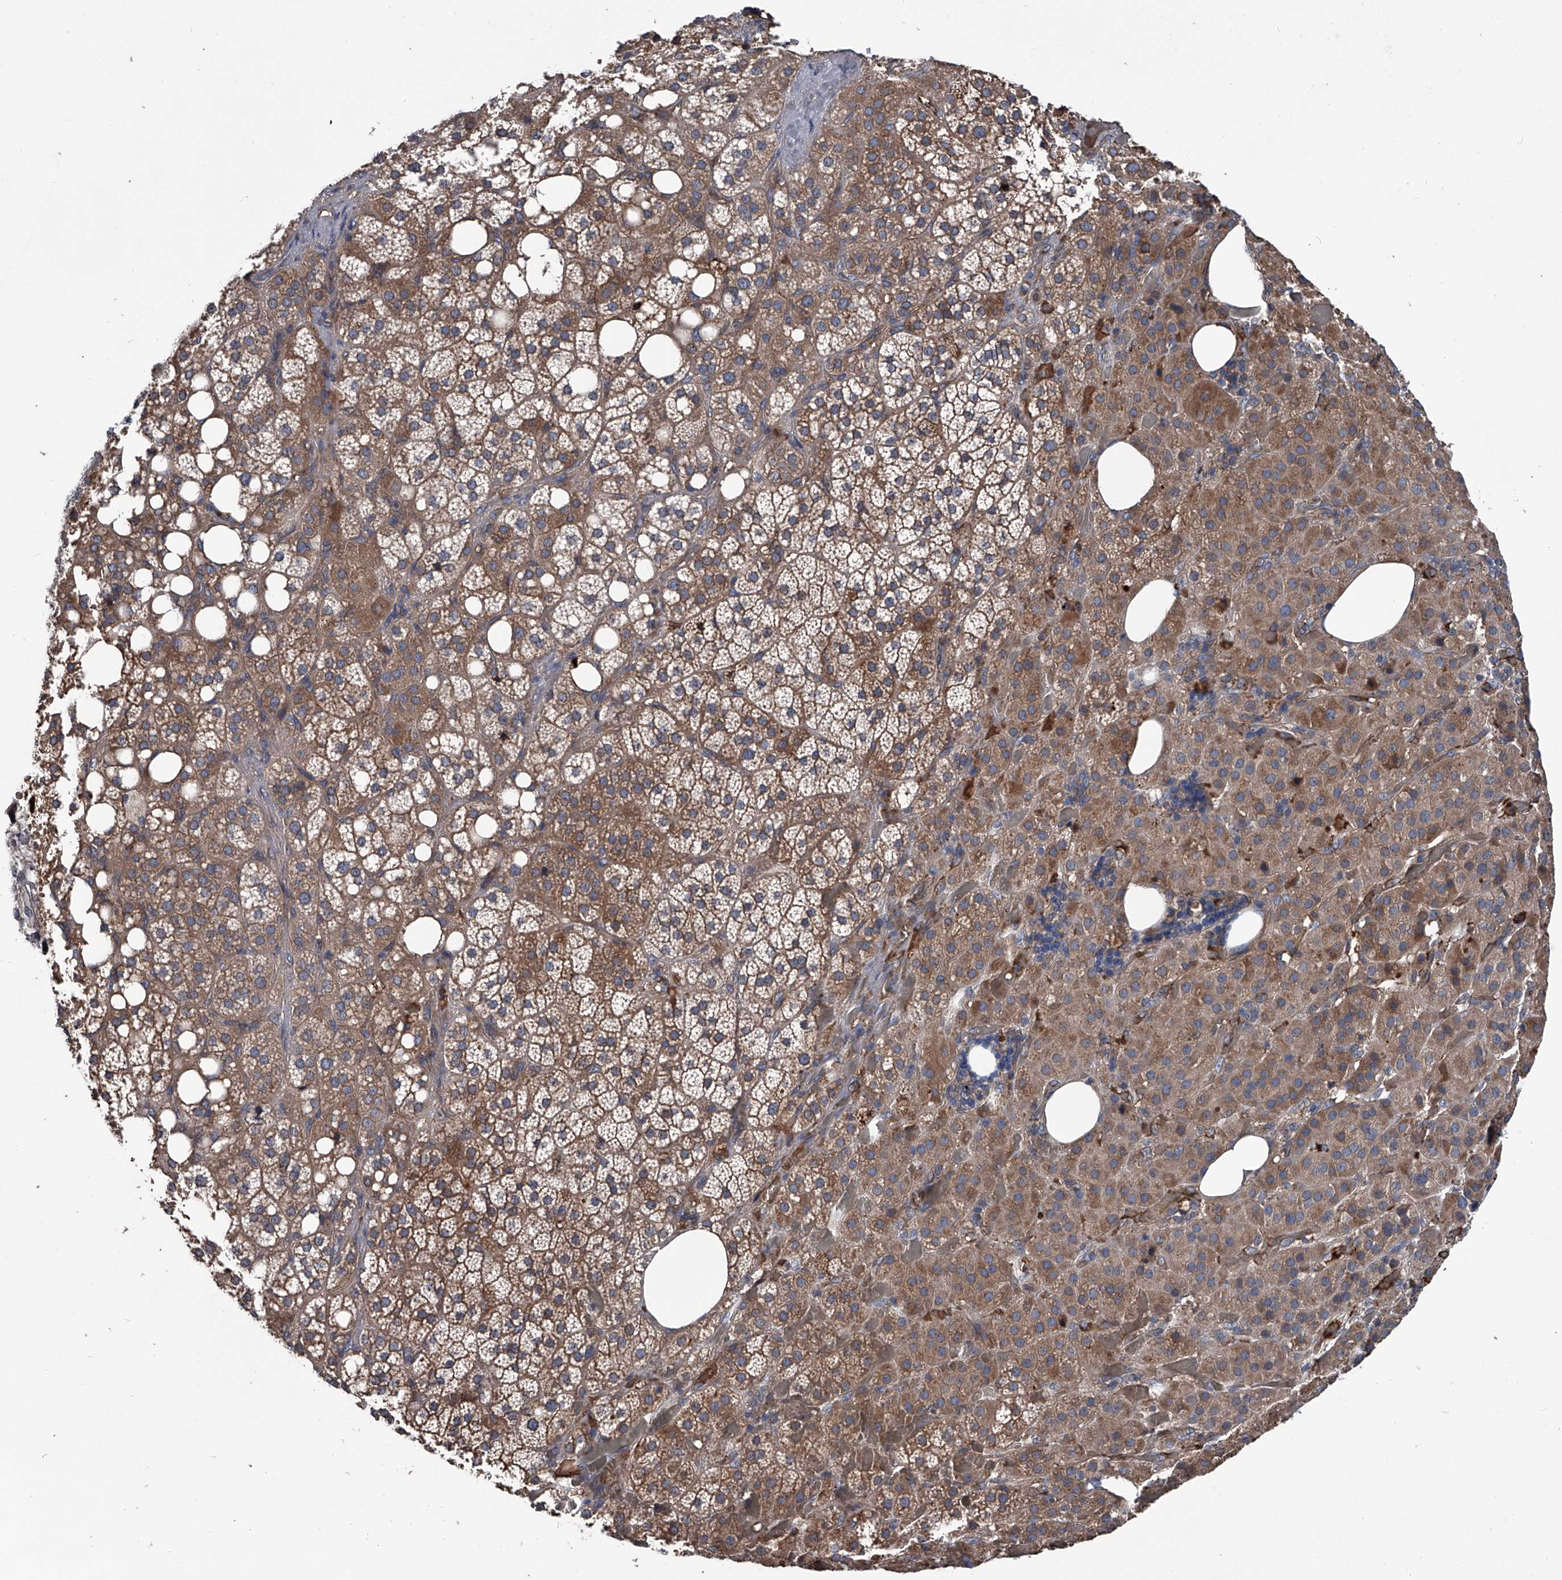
{"staining": {"intensity": "moderate", "quantity": ">75%", "location": "cytoplasmic/membranous"}, "tissue": "adrenal gland", "cell_type": "Glandular cells", "image_type": "normal", "snomed": [{"axis": "morphology", "description": "Normal tissue, NOS"}, {"axis": "topography", "description": "Adrenal gland"}], "caption": "This histopathology image demonstrates immunohistochemistry staining of benign human adrenal gland, with medium moderate cytoplasmic/membranous staining in approximately >75% of glandular cells.", "gene": "KIF13A", "patient": {"sex": "female", "age": 59}}